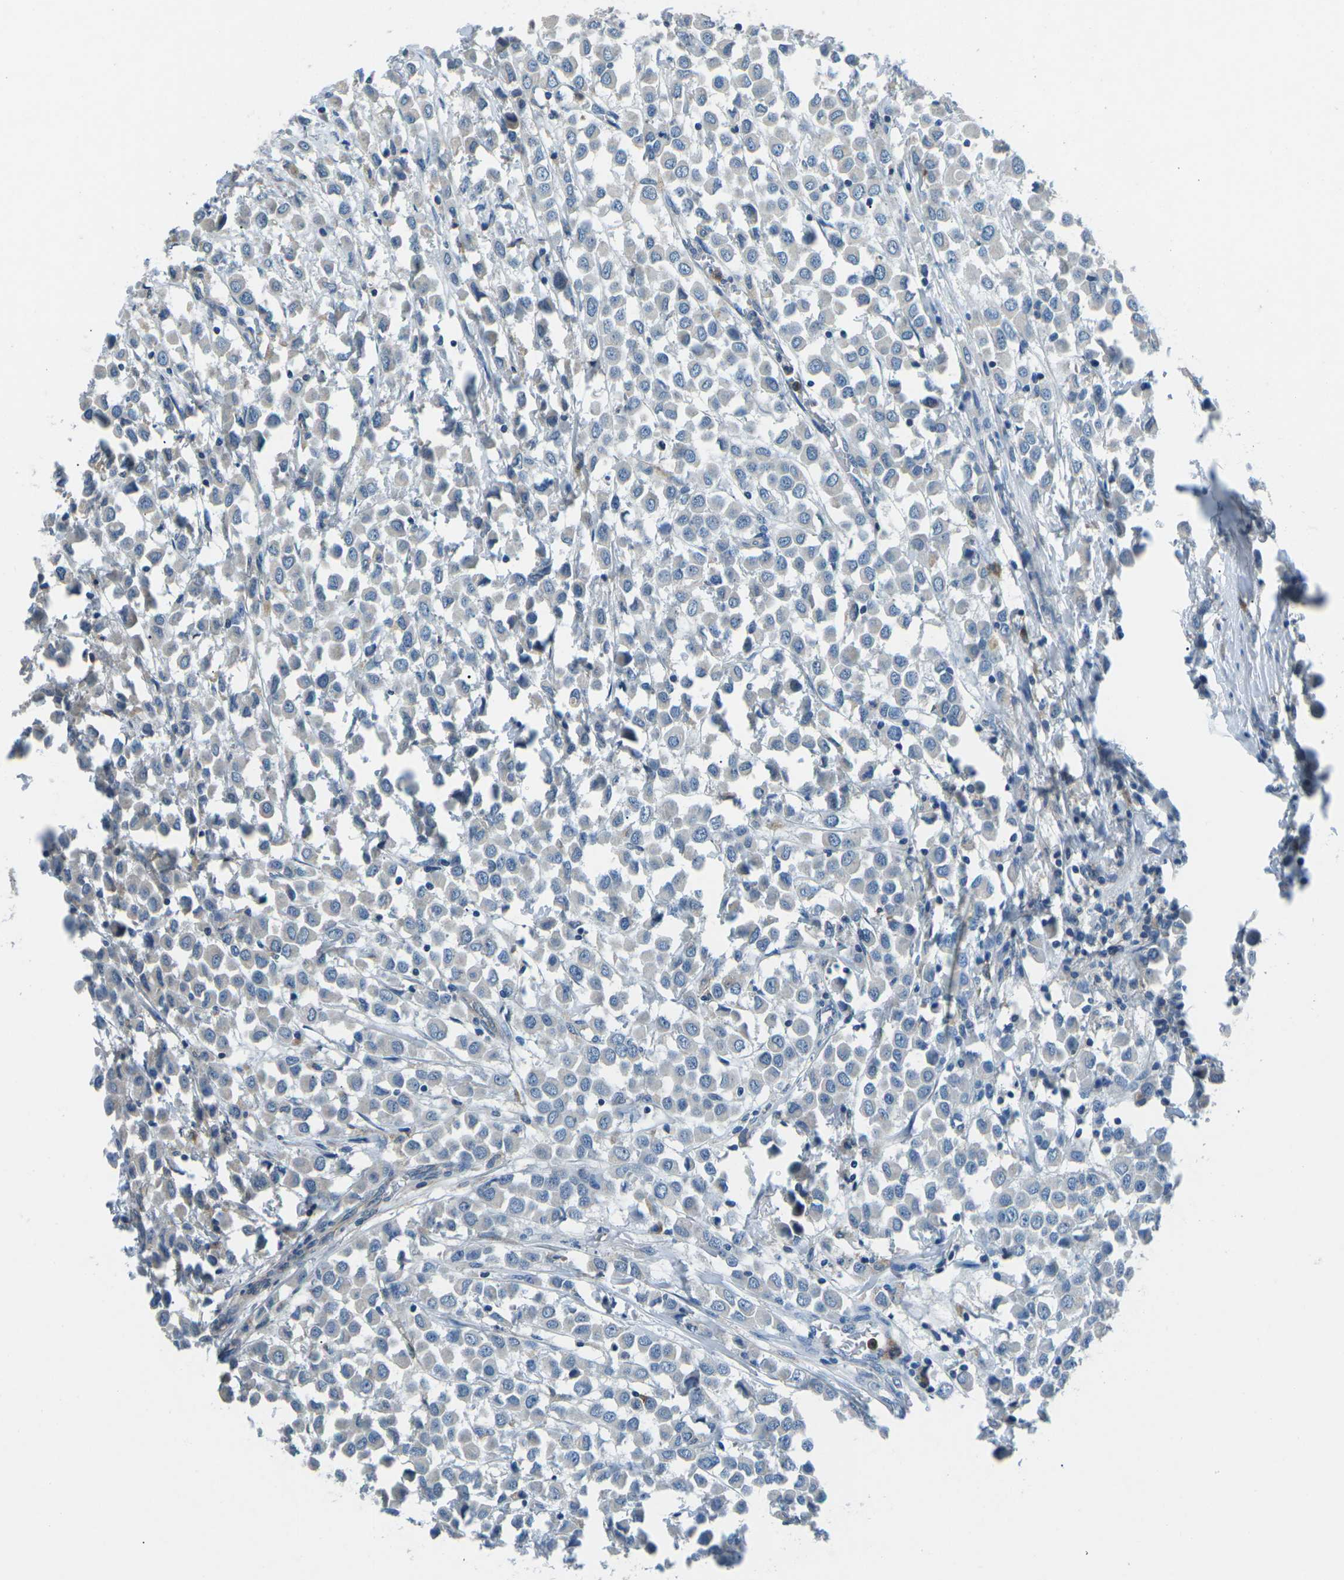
{"staining": {"intensity": "negative", "quantity": "none", "location": "none"}, "tissue": "breast cancer", "cell_type": "Tumor cells", "image_type": "cancer", "snomed": [{"axis": "morphology", "description": "Duct carcinoma"}, {"axis": "topography", "description": "Breast"}], "caption": "DAB immunohistochemical staining of human breast infiltrating ductal carcinoma demonstrates no significant expression in tumor cells.", "gene": "CD1D", "patient": {"sex": "female", "age": 61}}